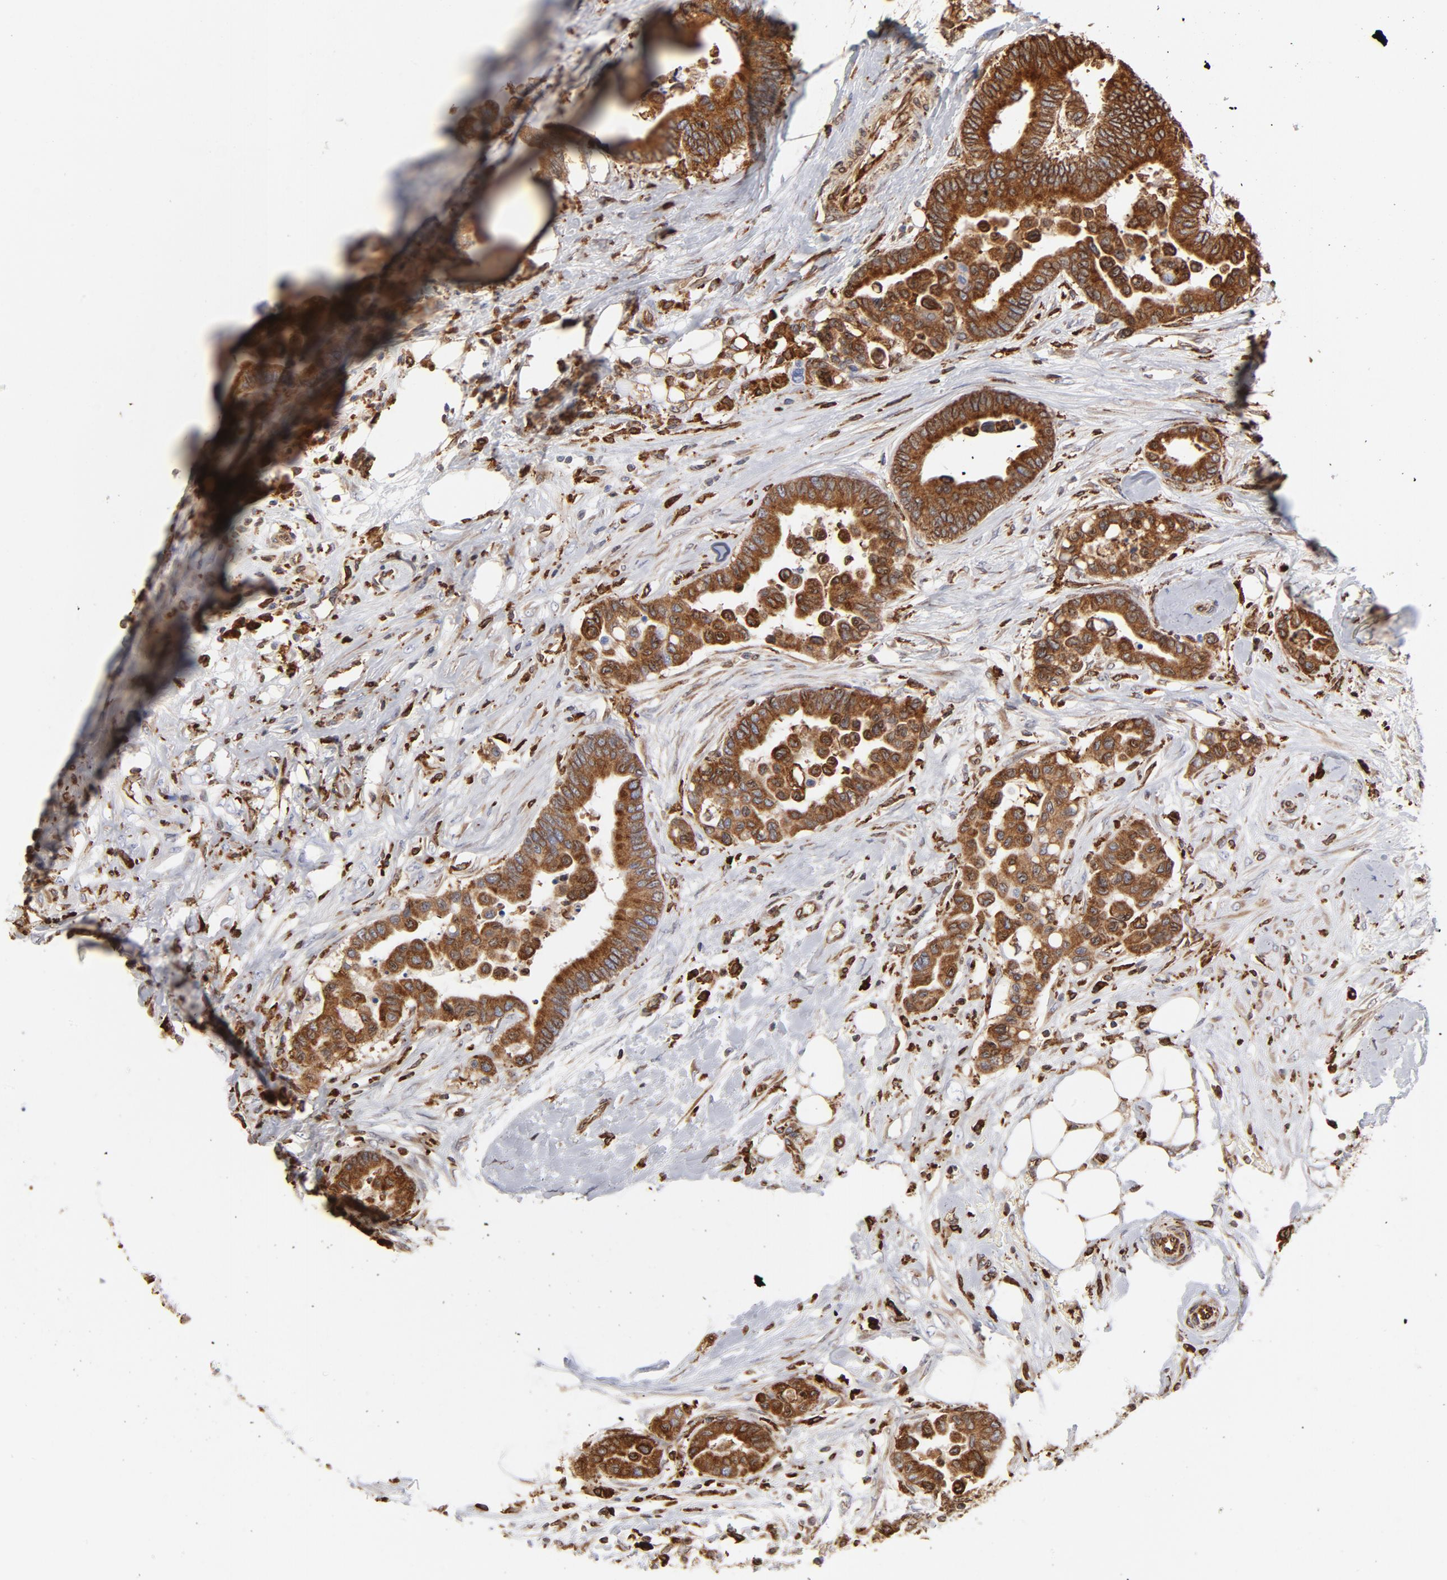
{"staining": {"intensity": "strong", "quantity": ">75%", "location": "cytoplasmic/membranous"}, "tissue": "colorectal cancer", "cell_type": "Tumor cells", "image_type": "cancer", "snomed": [{"axis": "morphology", "description": "Adenocarcinoma, NOS"}, {"axis": "topography", "description": "Colon"}], "caption": "Tumor cells display high levels of strong cytoplasmic/membranous positivity in about >75% of cells in adenocarcinoma (colorectal).", "gene": "CANX", "patient": {"sex": "male", "age": 82}}